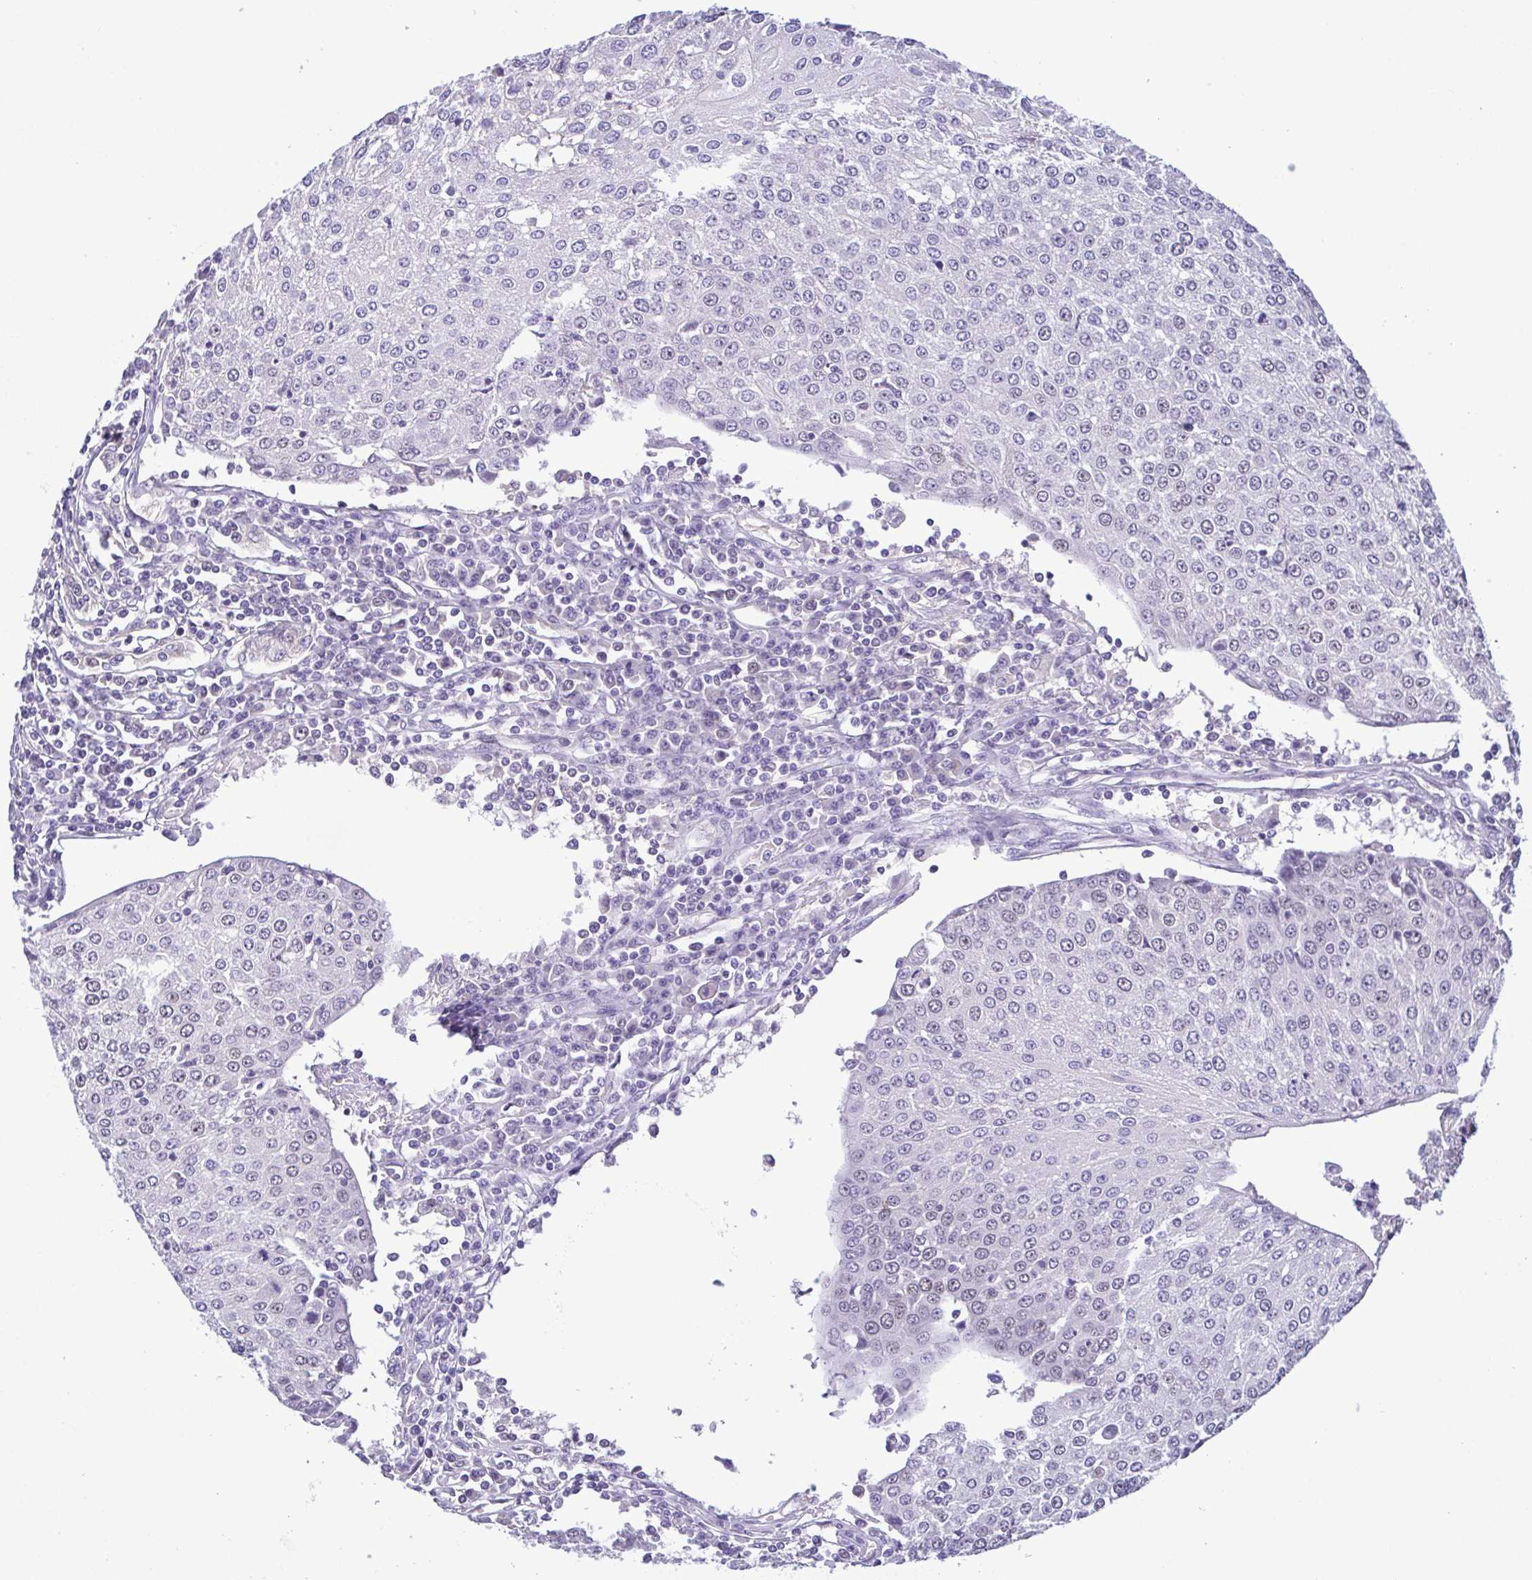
{"staining": {"intensity": "negative", "quantity": "none", "location": "none"}, "tissue": "urothelial cancer", "cell_type": "Tumor cells", "image_type": "cancer", "snomed": [{"axis": "morphology", "description": "Urothelial carcinoma, High grade"}, {"axis": "topography", "description": "Urinary bladder"}], "caption": "This is an immunohistochemistry histopathology image of urothelial carcinoma (high-grade). There is no positivity in tumor cells.", "gene": "TIPIN", "patient": {"sex": "female", "age": 85}}